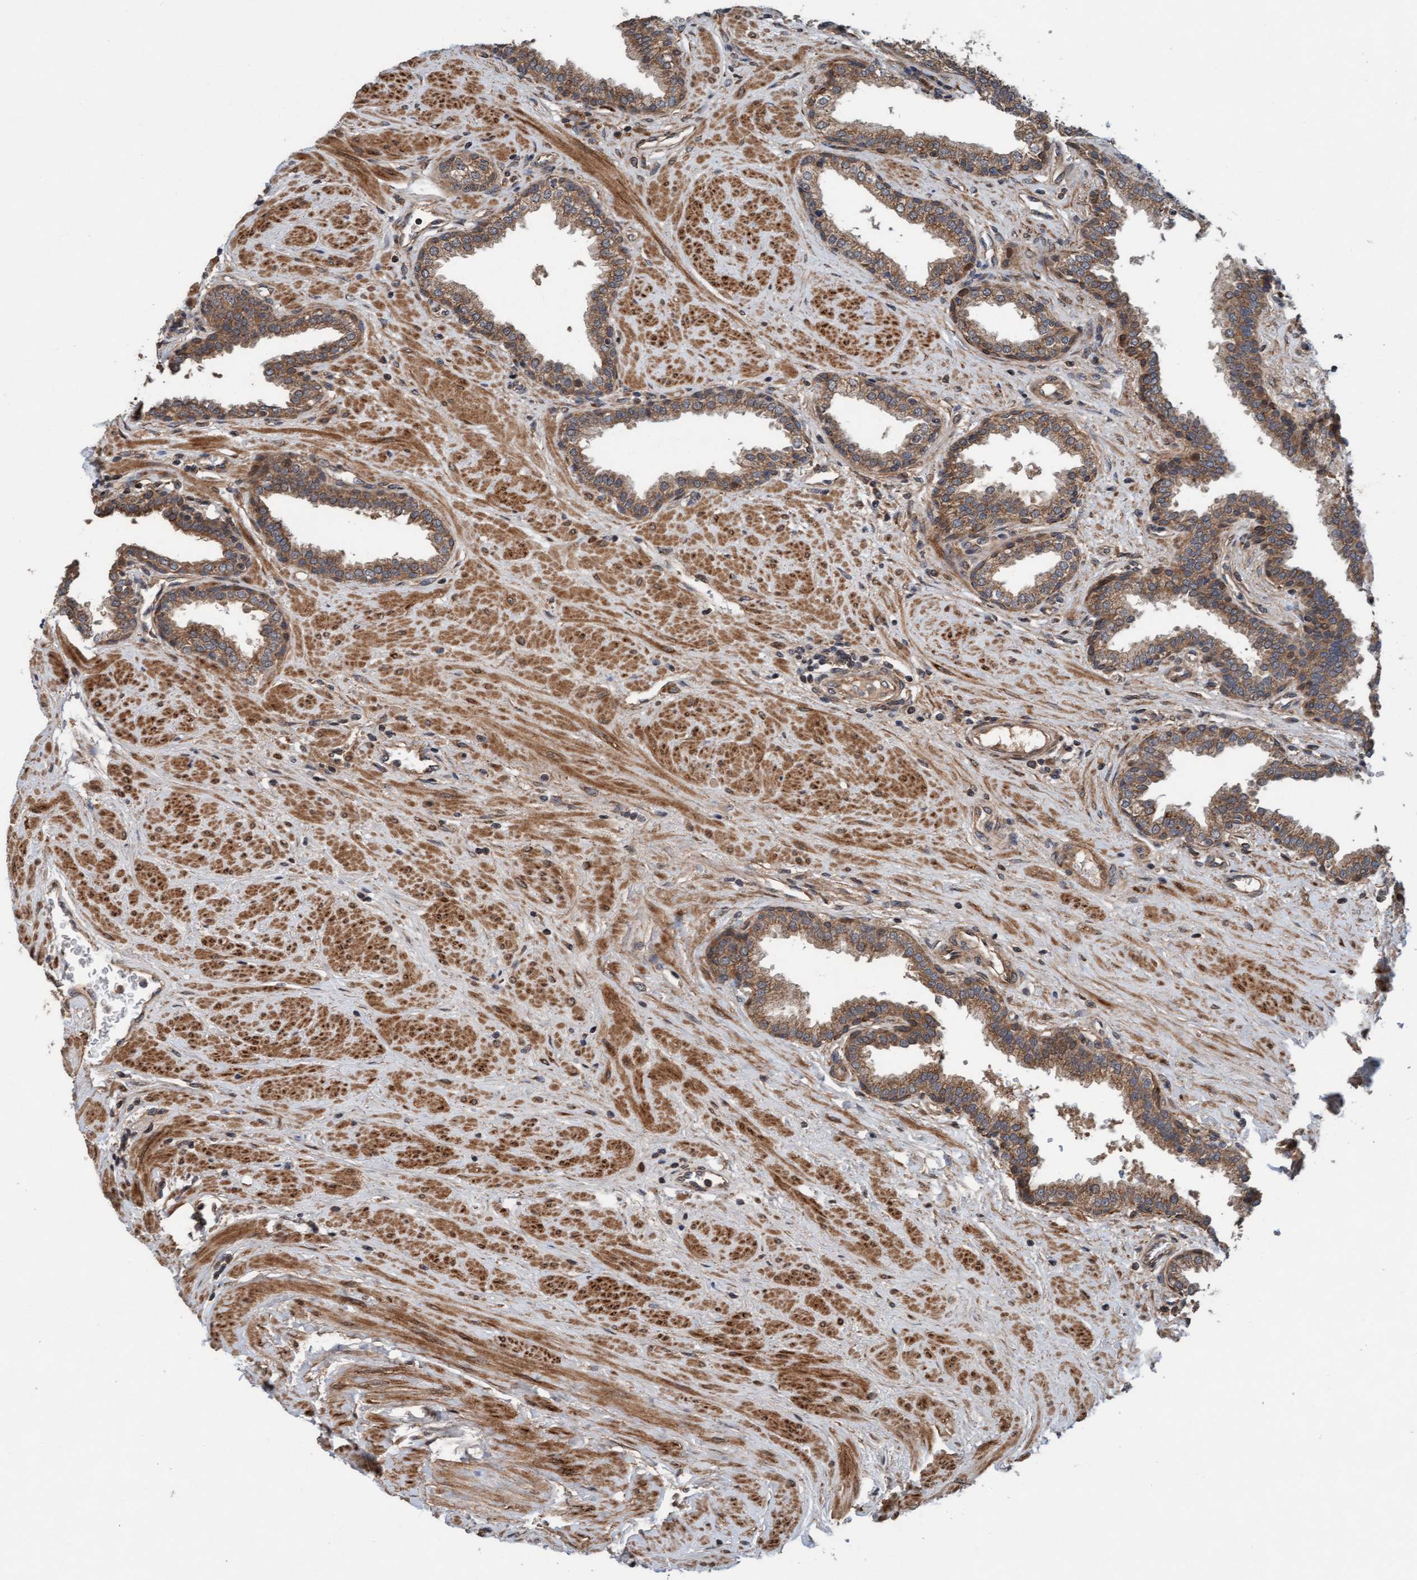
{"staining": {"intensity": "moderate", "quantity": ">75%", "location": "cytoplasmic/membranous"}, "tissue": "prostate", "cell_type": "Glandular cells", "image_type": "normal", "snomed": [{"axis": "morphology", "description": "Normal tissue, NOS"}, {"axis": "topography", "description": "Prostate"}], "caption": "Immunohistochemical staining of normal prostate reveals medium levels of moderate cytoplasmic/membranous staining in approximately >75% of glandular cells.", "gene": "MLXIP", "patient": {"sex": "male", "age": 51}}